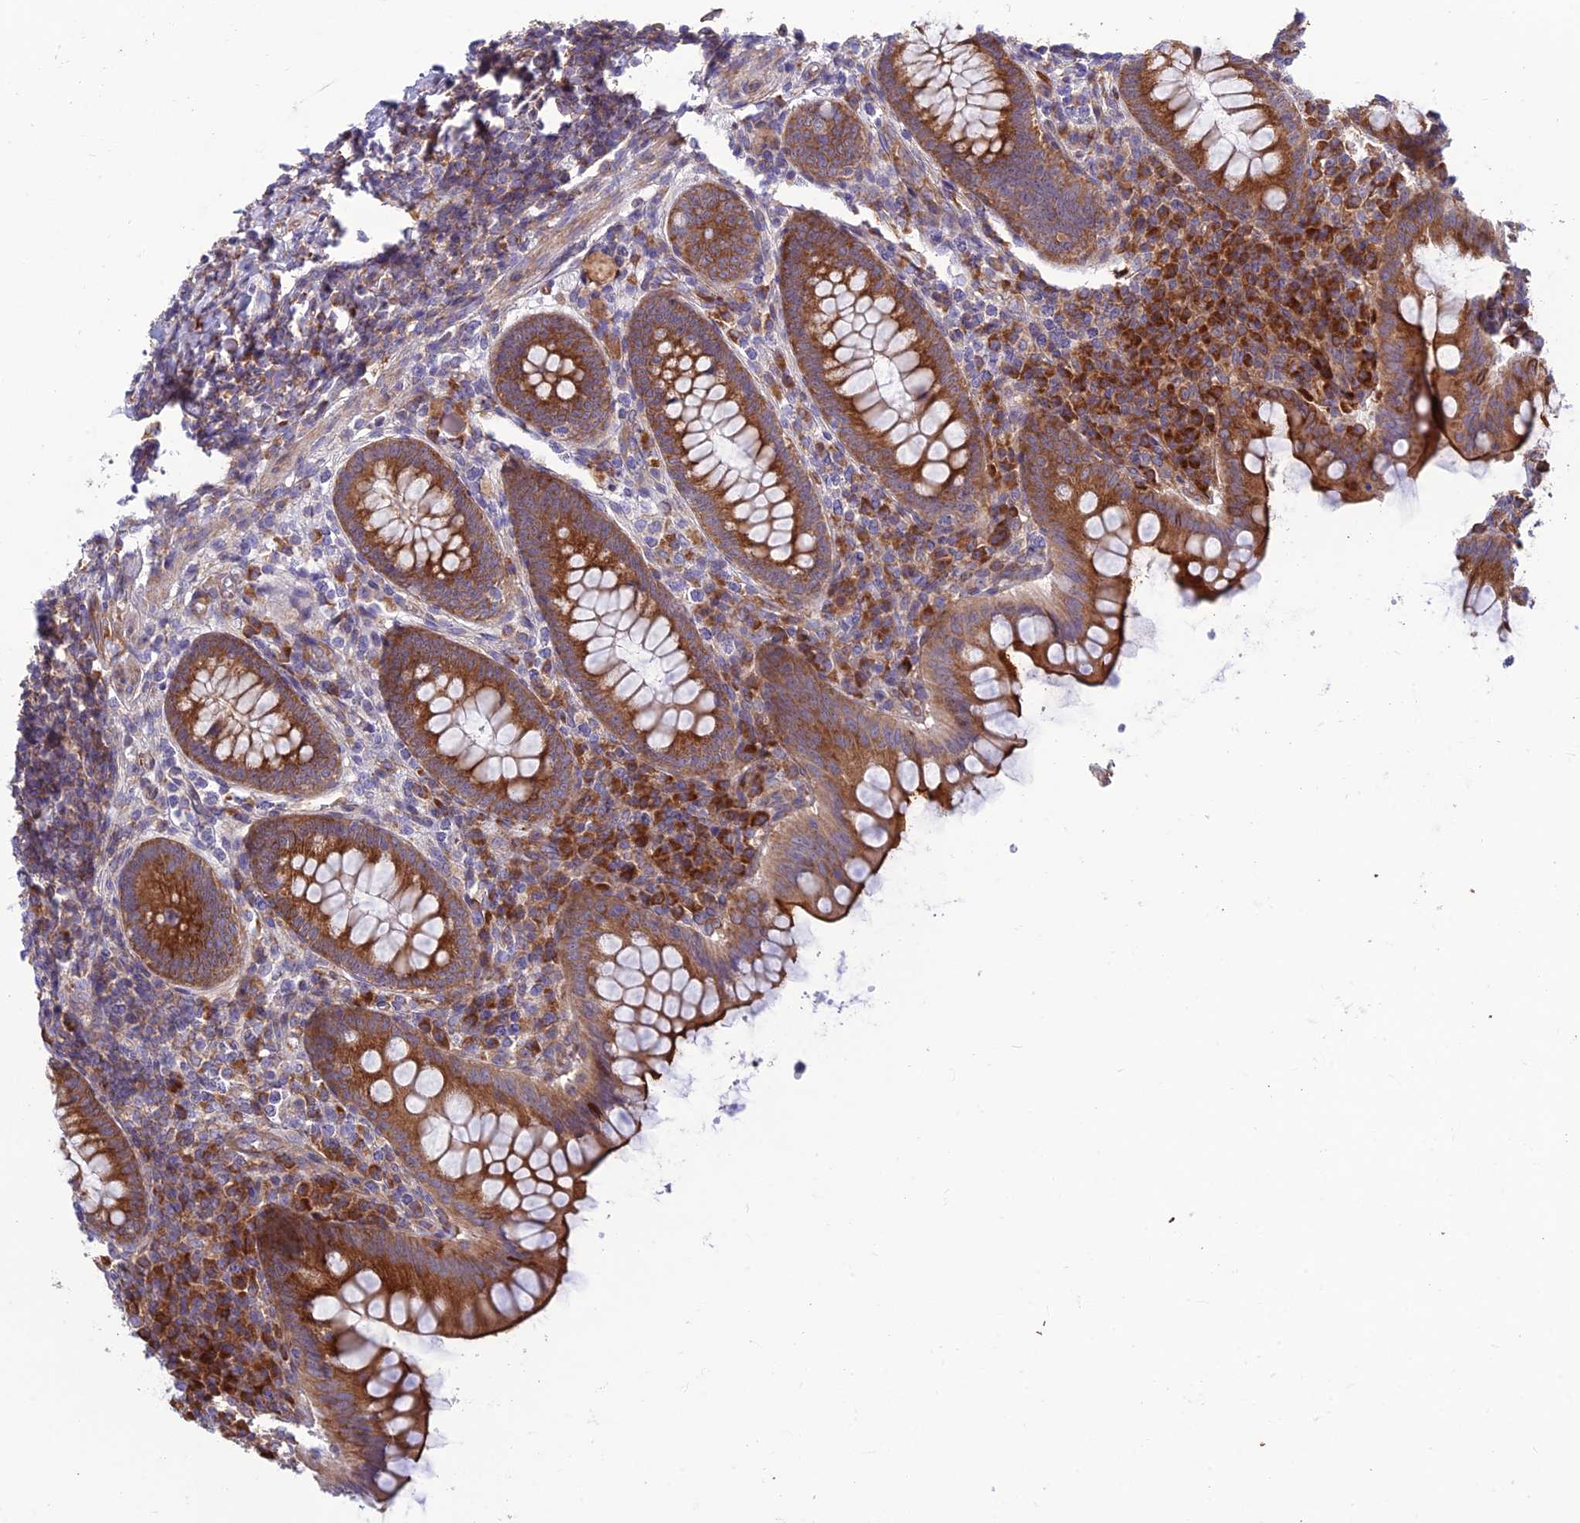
{"staining": {"intensity": "strong", "quantity": ">75%", "location": "cytoplasmic/membranous"}, "tissue": "appendix", "cell_type": "Glandular cells", "image_type": "normal", "snomed": [{"axis": "morphology", "description": "Normal tissue, NOS"}, {"axis": "topography", "description": "Appendix"}], "caption": "Glandular cells display strong cytoplasmic/membranous expression in about >75% of cells in normal appendix.", "gene": "RPL17", "patient": {"sex": "female", "age": 33}}